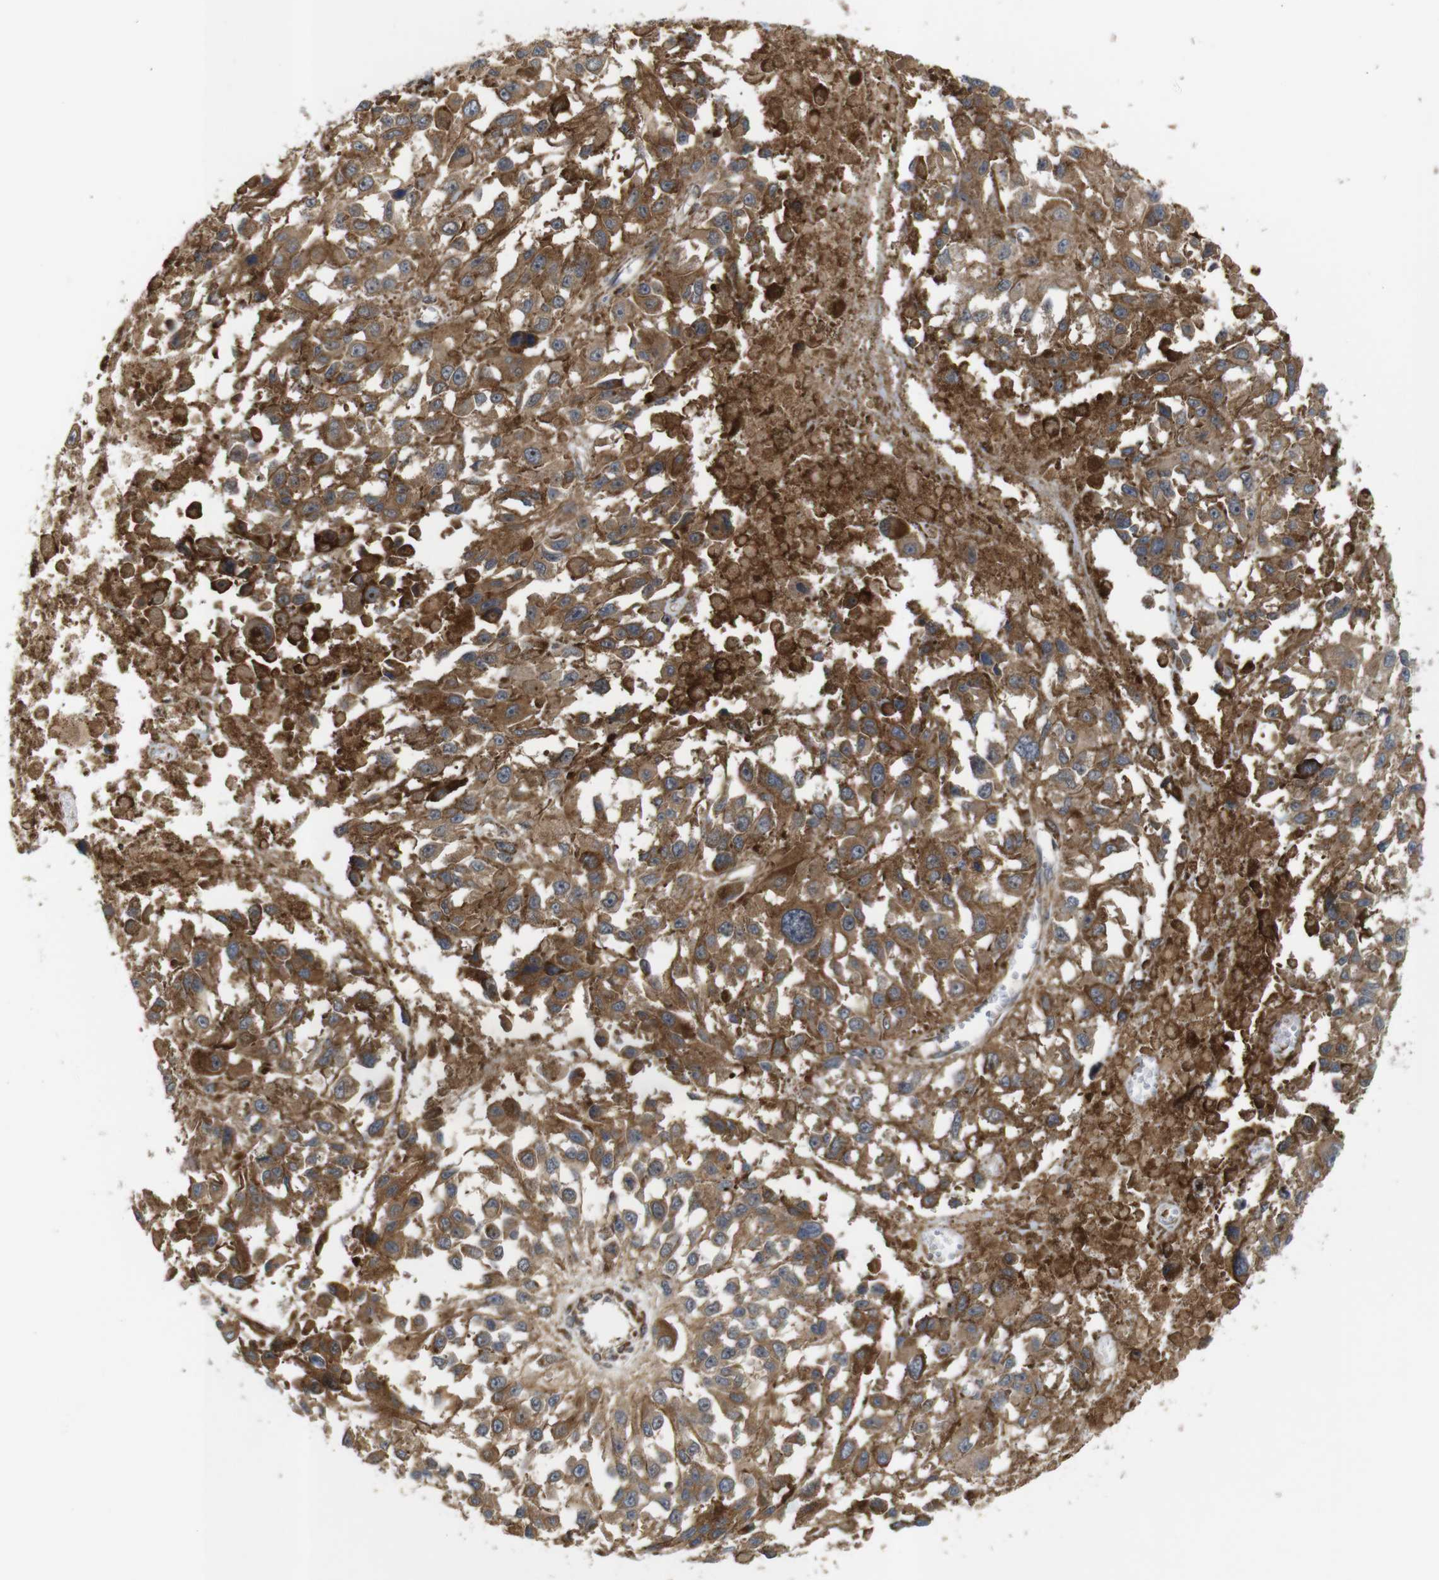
{"staining": {"intensity": "strong", "quantity": ">75%", "location": "cytoplasmic/membranous"}, "tissue": "melanoma", "cell_type": "Tumor cells", "image_type": "cancer", "snomed": [{"axis": "morphology", "description": "Malignant melanoma, Metastatic site"}, {"axis": "topography", "description": "Lymph node"}], "caption": "The immunohistochemical stain labels strong cytoplasmic/membranous positivity in tumor cells of melanoma tissue.", "gene": "P3H2", "patient": {"sex": "male", "age": 59}}